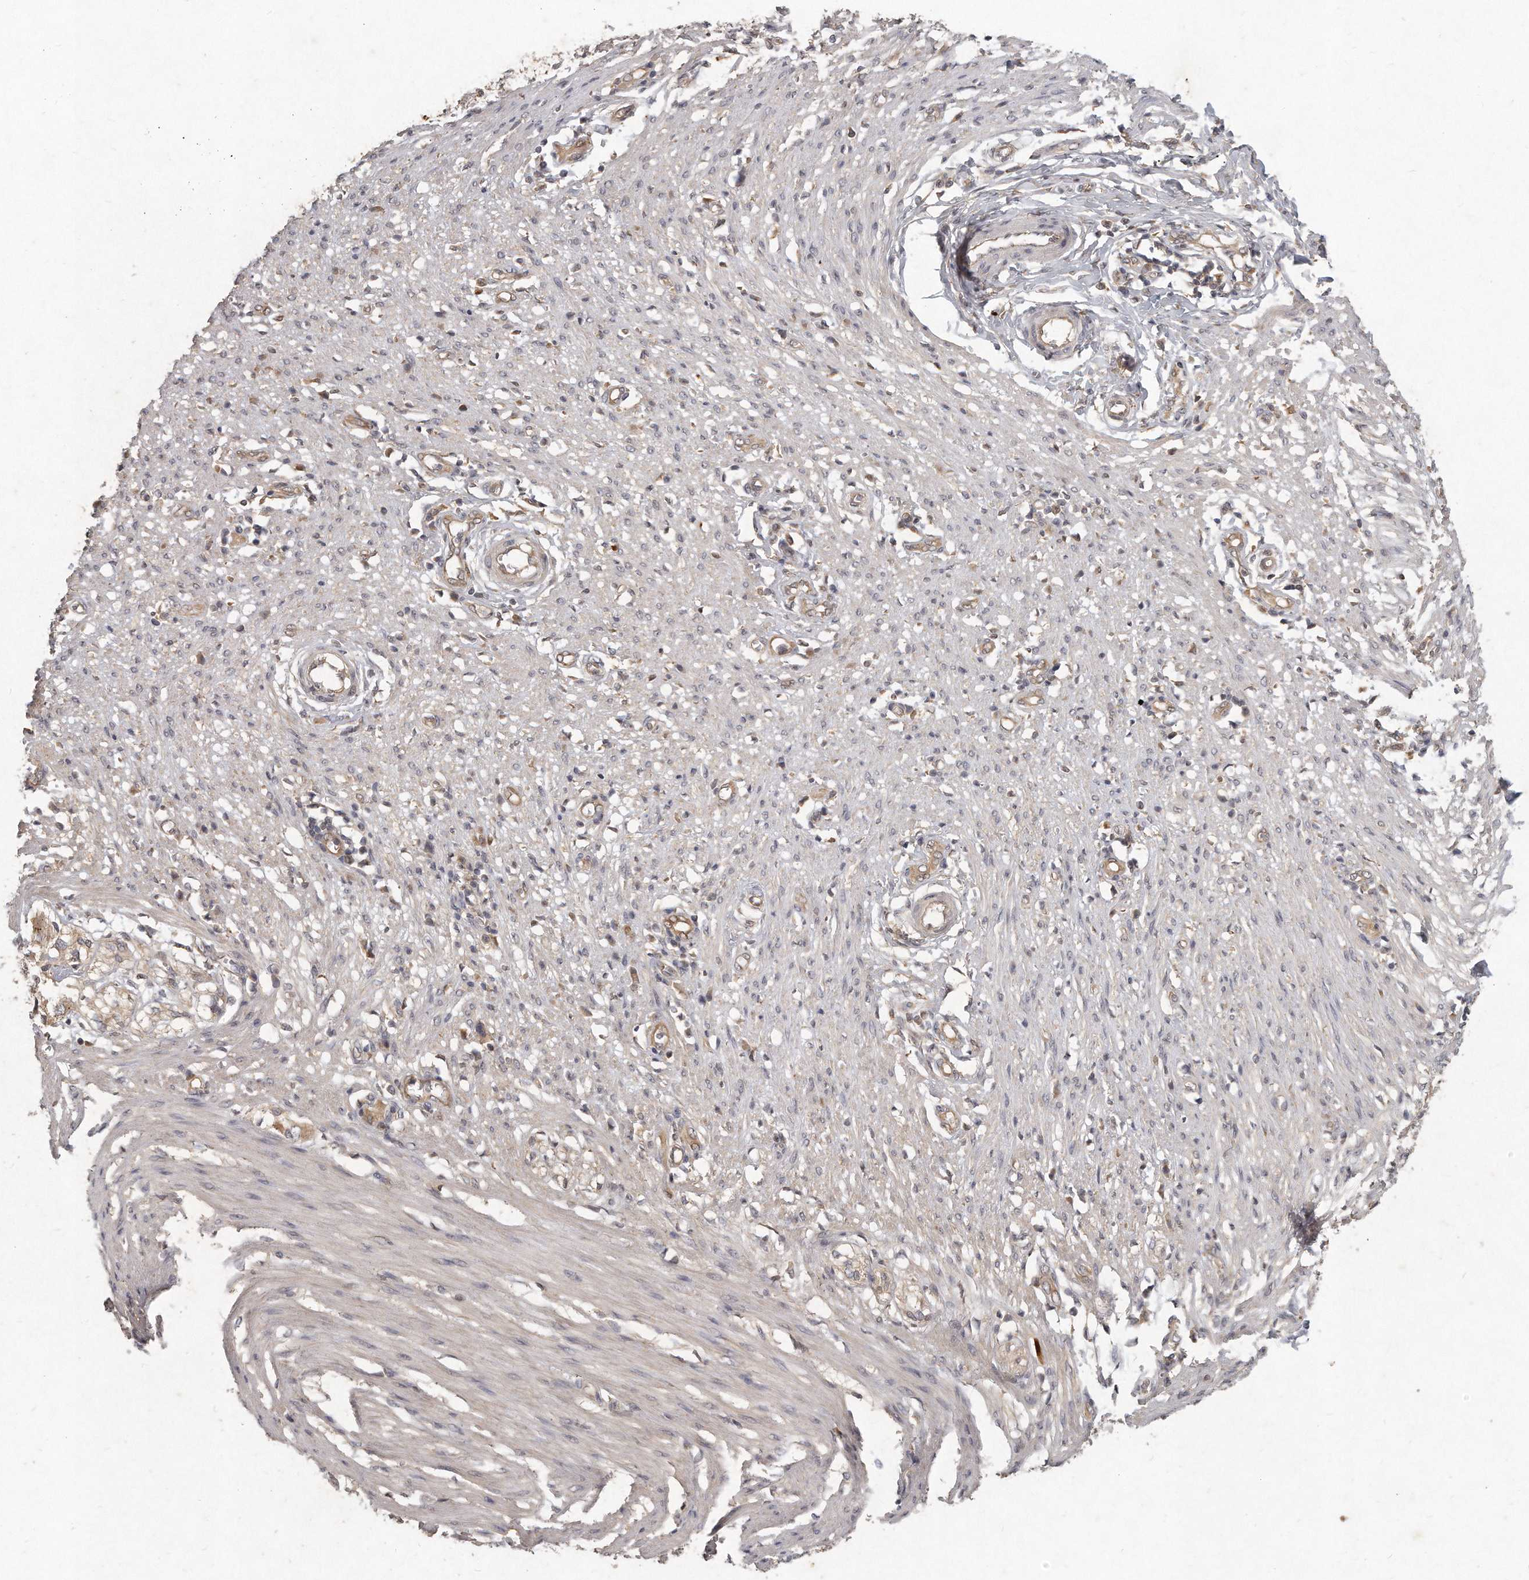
{"staining": {"intensity": "negative", "quantity": "none", "location": "none"}, "tissue": "smooth muscle", "cell_type": "Smooth muscle cells", "image_type": "normal", "snomed": [{"axis": "morphology", "description": "Normal tissue, NOS"}, {"axis": "morphology", "description": "Adenocarcinoma, NOS"}, {"axis": "topography", "description": "Colon"}, {"axis": "topography", "description": "Peripheral nerve tissue"}], "caption": "Immunohistochemical staining of unremarkable smooth muscle shows no significant positivity in smooth muscle cells. (DAB (3,3'-diaminobenzidine) immunohistochemistry with hematoxylin counter stain).", "gene": "LGALS8", "patient": {"sex": "male", "age": 14}}